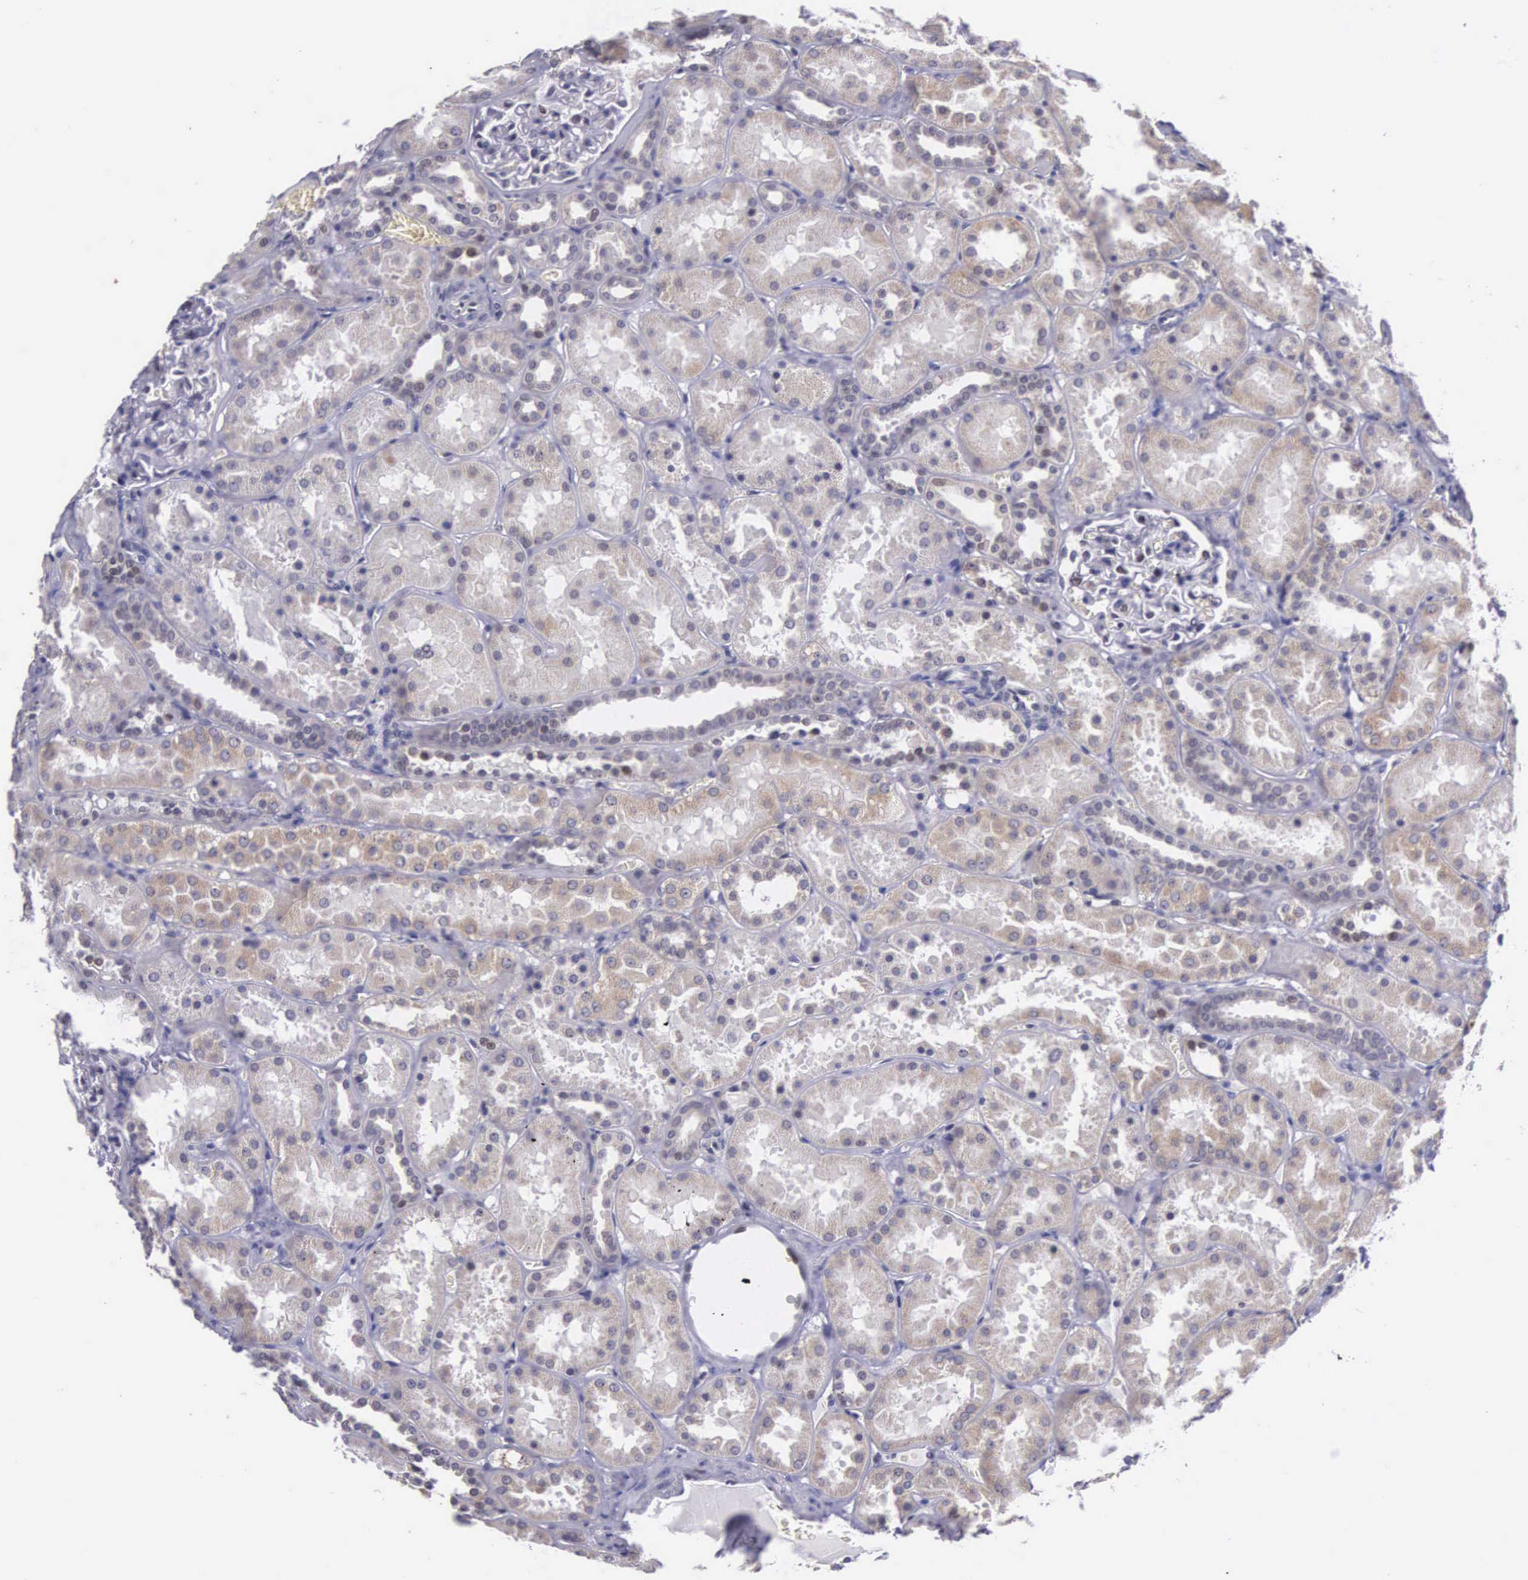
{"staining": {"intensity": "negative", "quantity": "none", "location": "none"}, "tissue": "kidney", "cell_type": "Cells in glomeruli", "image_type": "normal", "snomed": [{"axis": "morphology", "description": "Normal tissue, NOS"}, {"axis": "topography", "description": "Kidney"}], "caption": "This histopathology image is of normal kidney stained with immunohistochemistry to label a protein in brown with the nuclei are counter-stained blue. There is no expression in cells in glomeruli.", "gene": "SLC25A21", "patient": {"sex": "female", "age": 52}}